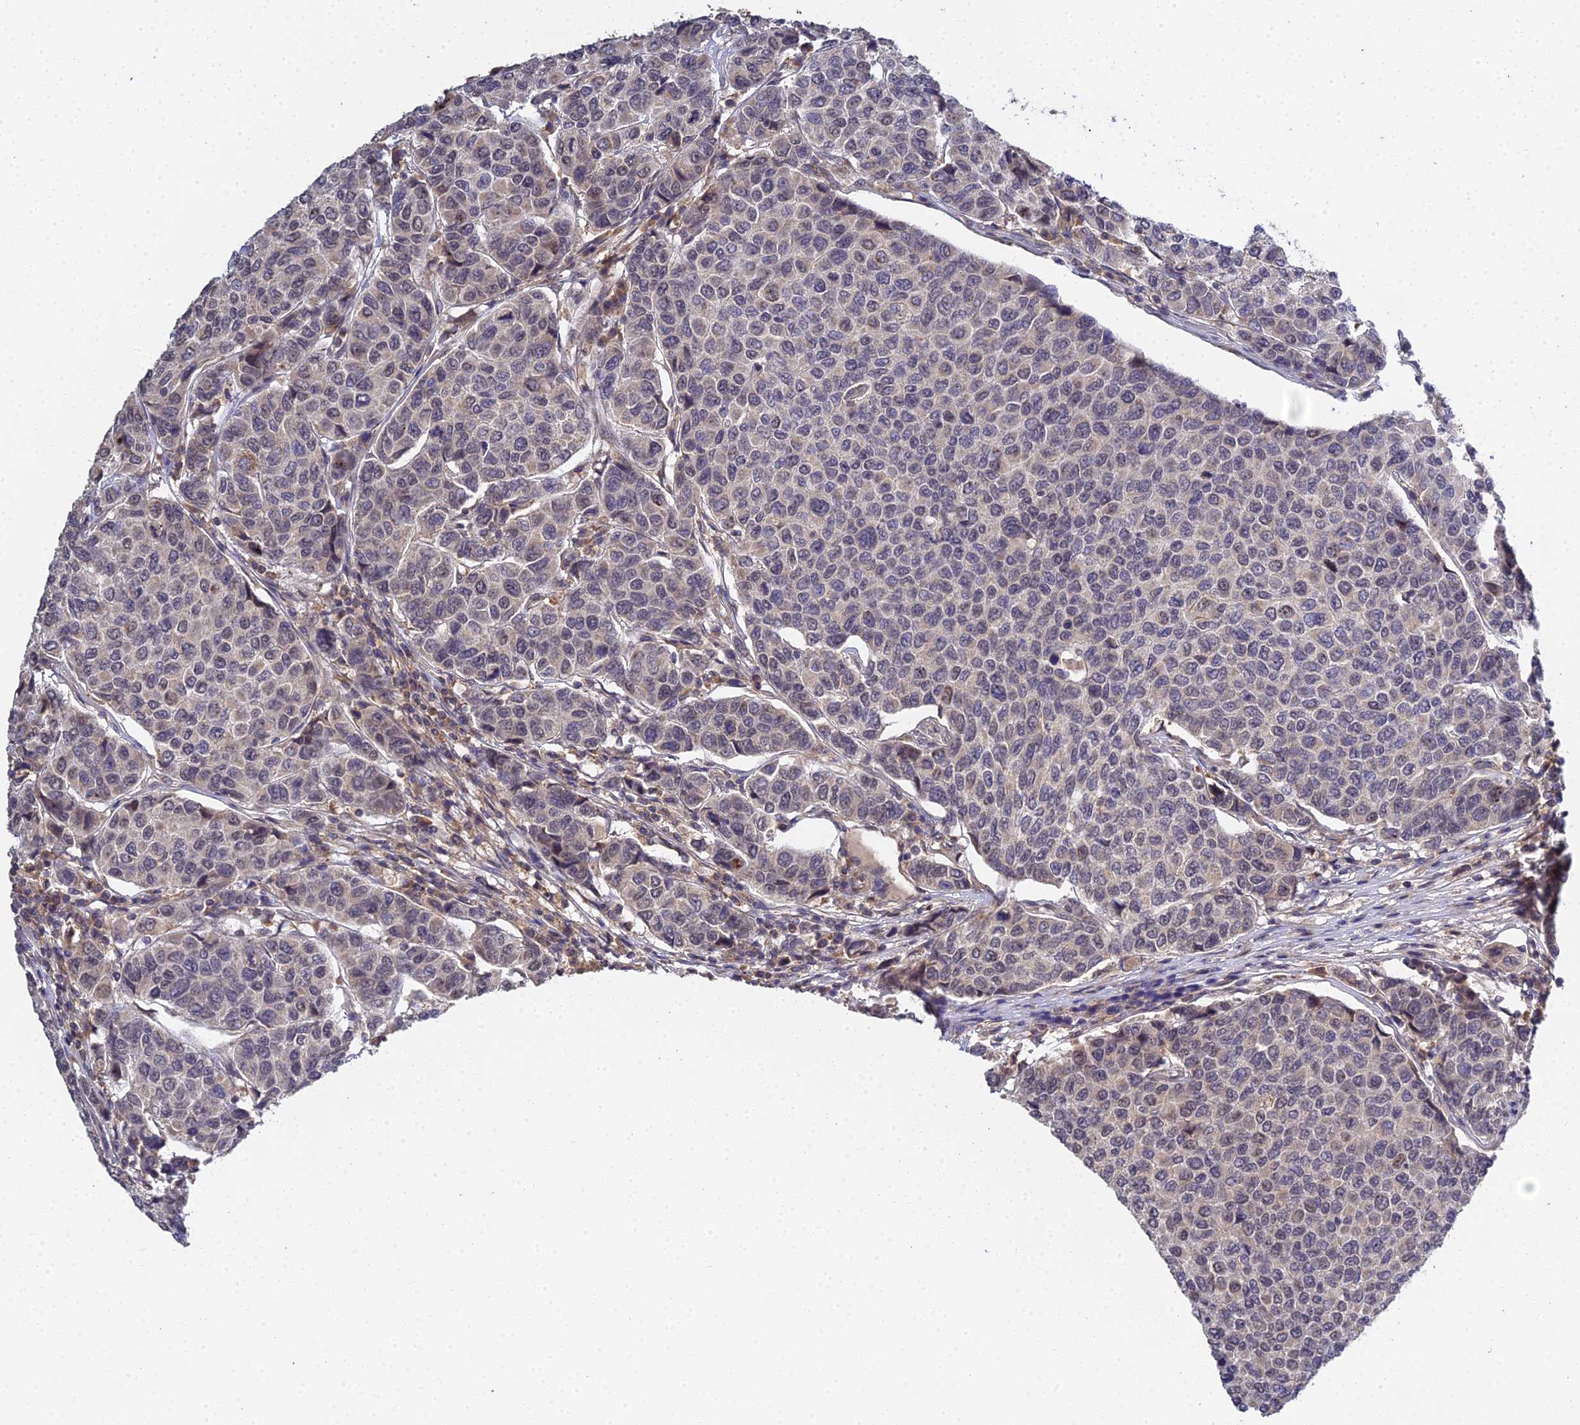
{"staining": {"intensity": "weak", "quantity": "<25%", "location": "cytoplasmic/membranous,nuclear"}, "tissue": "breast cancer", "cell_type": "Tumor cells", "image_type": "cancer", "snomed": [{"axis": "morphology", "description": "Duct carcinoma"}, {"axis": "topography", "description": "Breast"}], "caption": "Tumor cells are negative for protein expression in human breast invasive ductal carcinoma.", "gene": "TPRX1", "patient": {"sex": "female", "age": 55}}